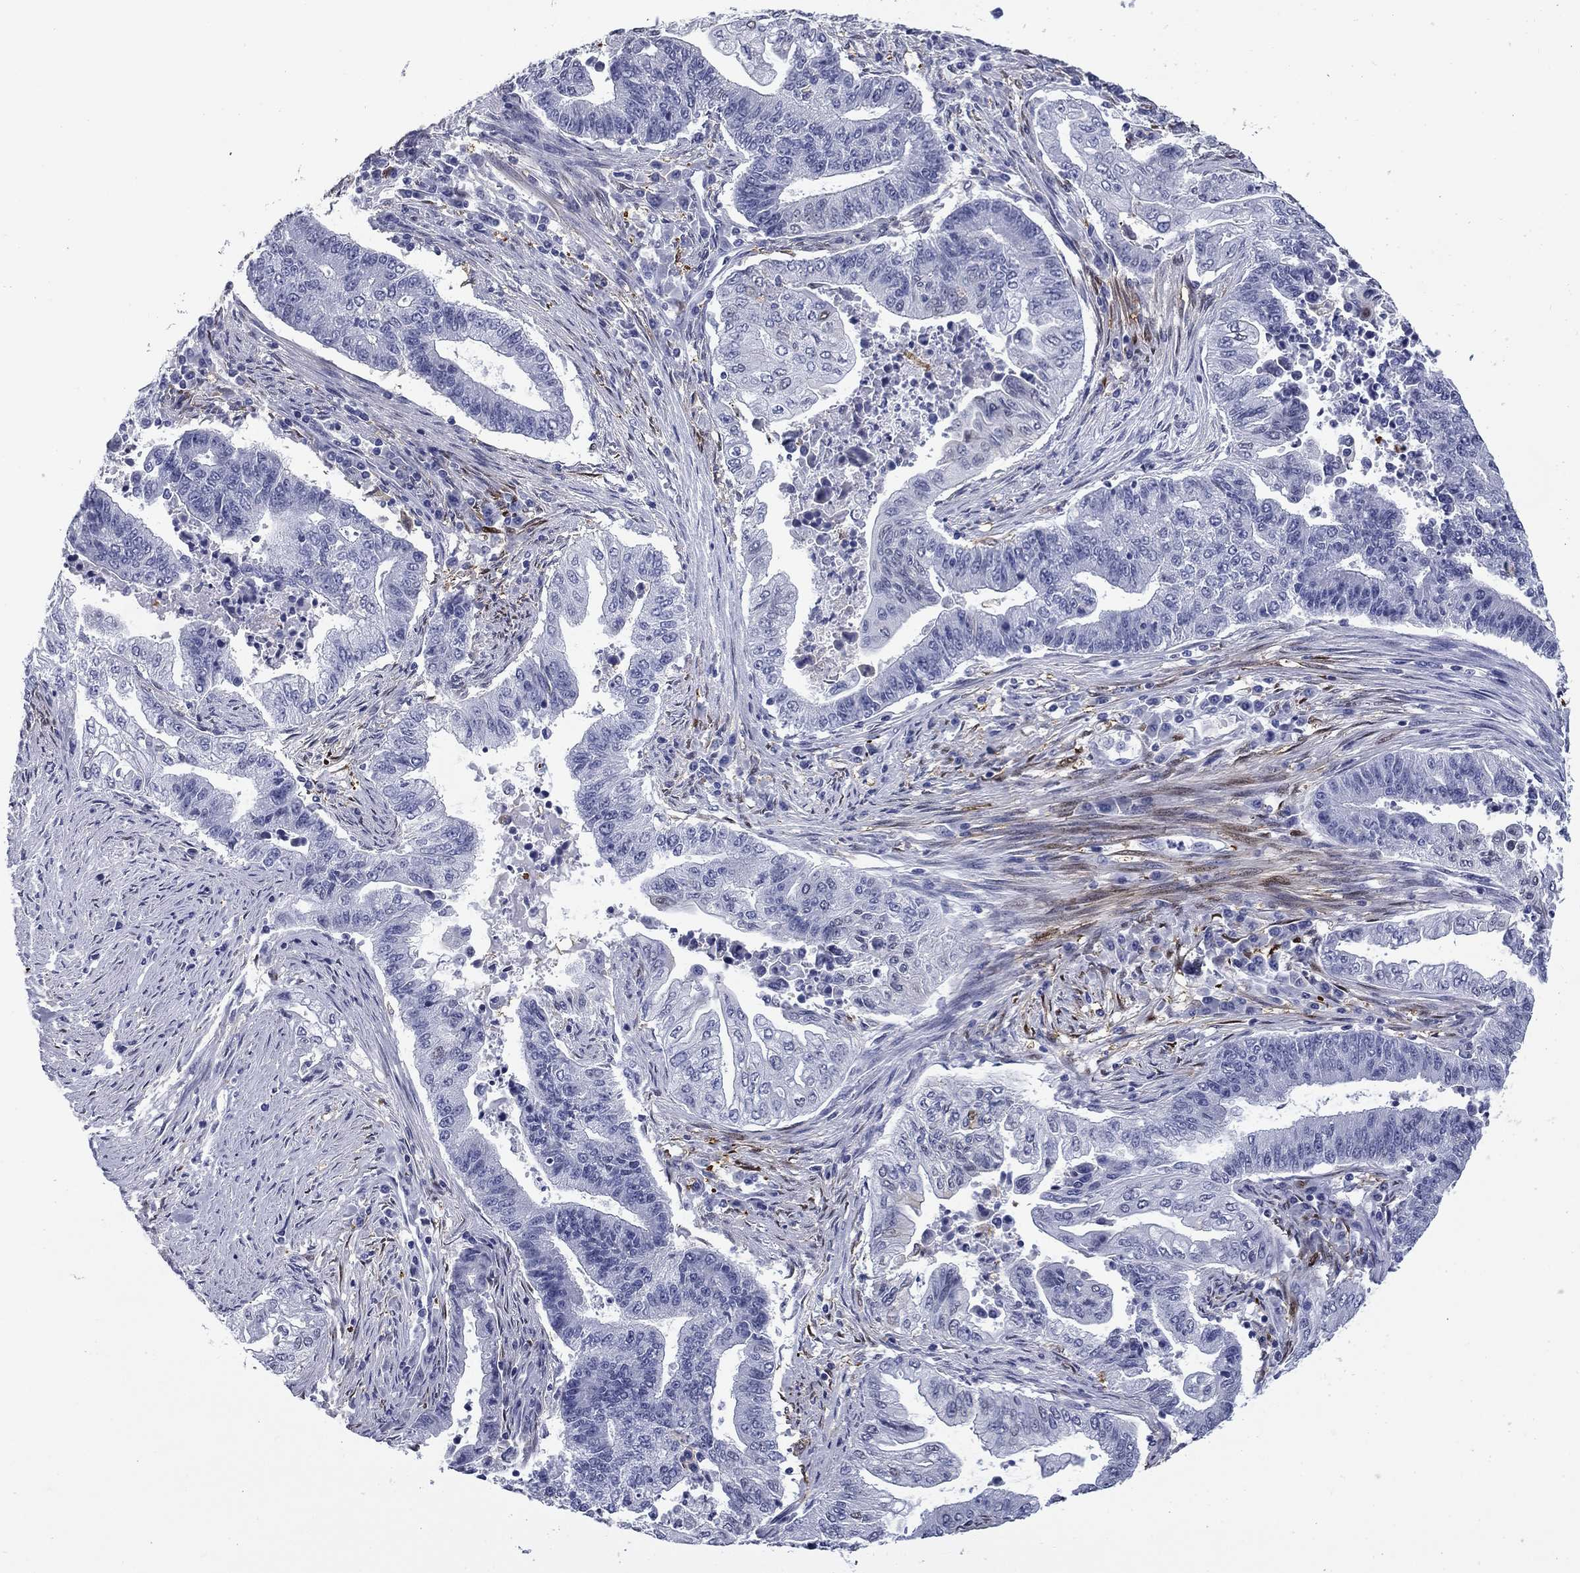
{"staining": {"intensity": "negative", "quantity": "none", "location": "none"}, "tissue": "endometrial cancer", "cell_type": "Tumor cells", "image_type": "cancer", "snomed": [{"axis": "morphology", "description": "Adenocarcinoma, NOS"}, {"axis": "topography", "description": "Uterus"}, {"axis": "topography", "description": "Endometrium"}], "caption": "Image shows no protein expression in tumor cells of endometrial cancer tissue. (DAB IHC, high magnification).", "gene": "BCL2L14", "patient": {"sex": "female", "age": 54}}